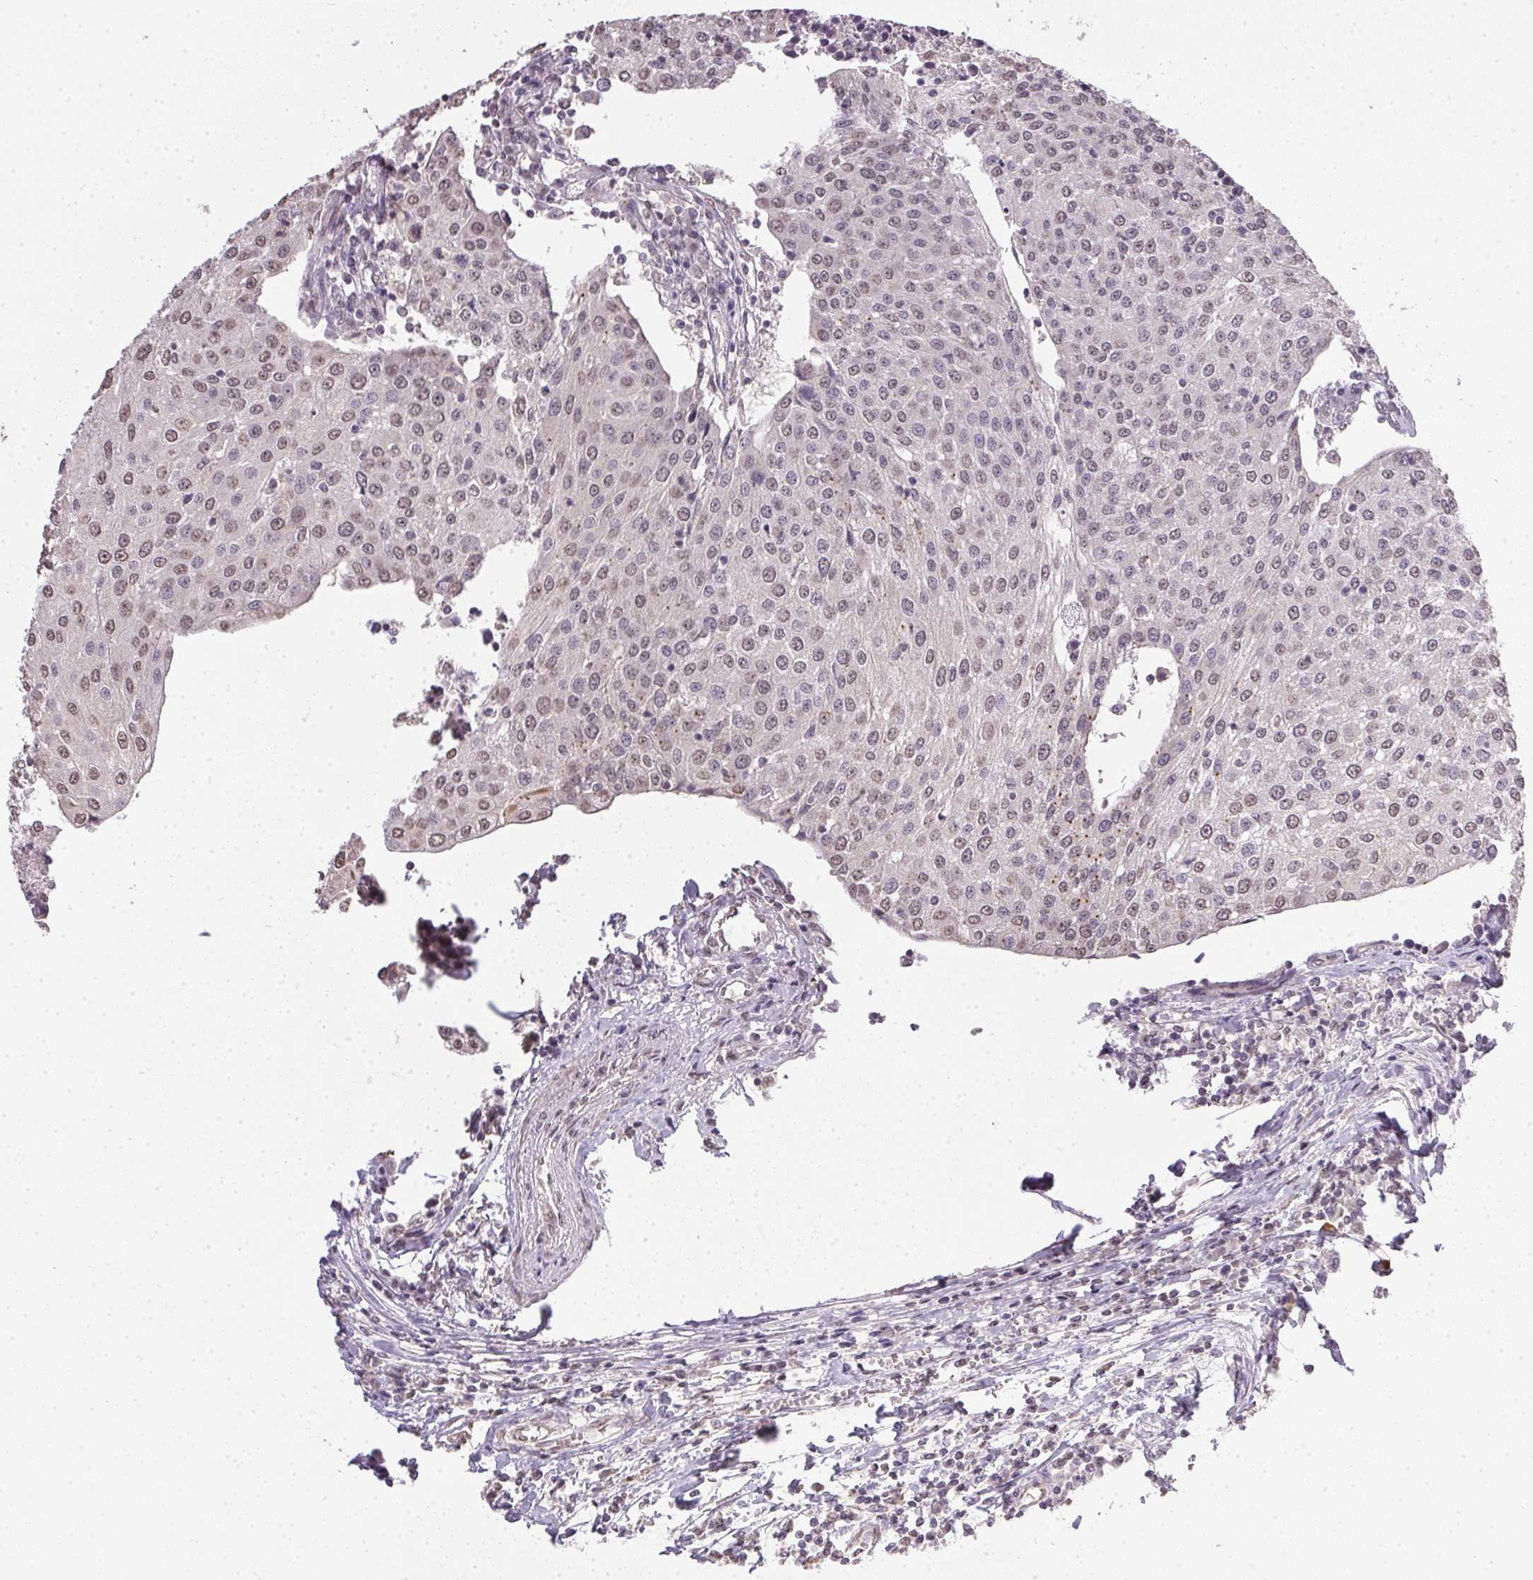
{"staining": {"intensity": "weak", "quantity": "<25%", "location": "nuclear"}, "tissue": "urothelial cancer", "cell_type": "Tumor cells", "image_type": "cancer", "snomed": [{"axis": "morphology", "description": "Urothelial carcinoma, High grade"}, {"axis": "topography", "description": "Urinary bladder"}], "caption": "Tumor cells show no significant protein expression in high-grade urothelial carcinoma.", "gene": "PPP4R4", "patient": {"sex": "female", "age": 85}}